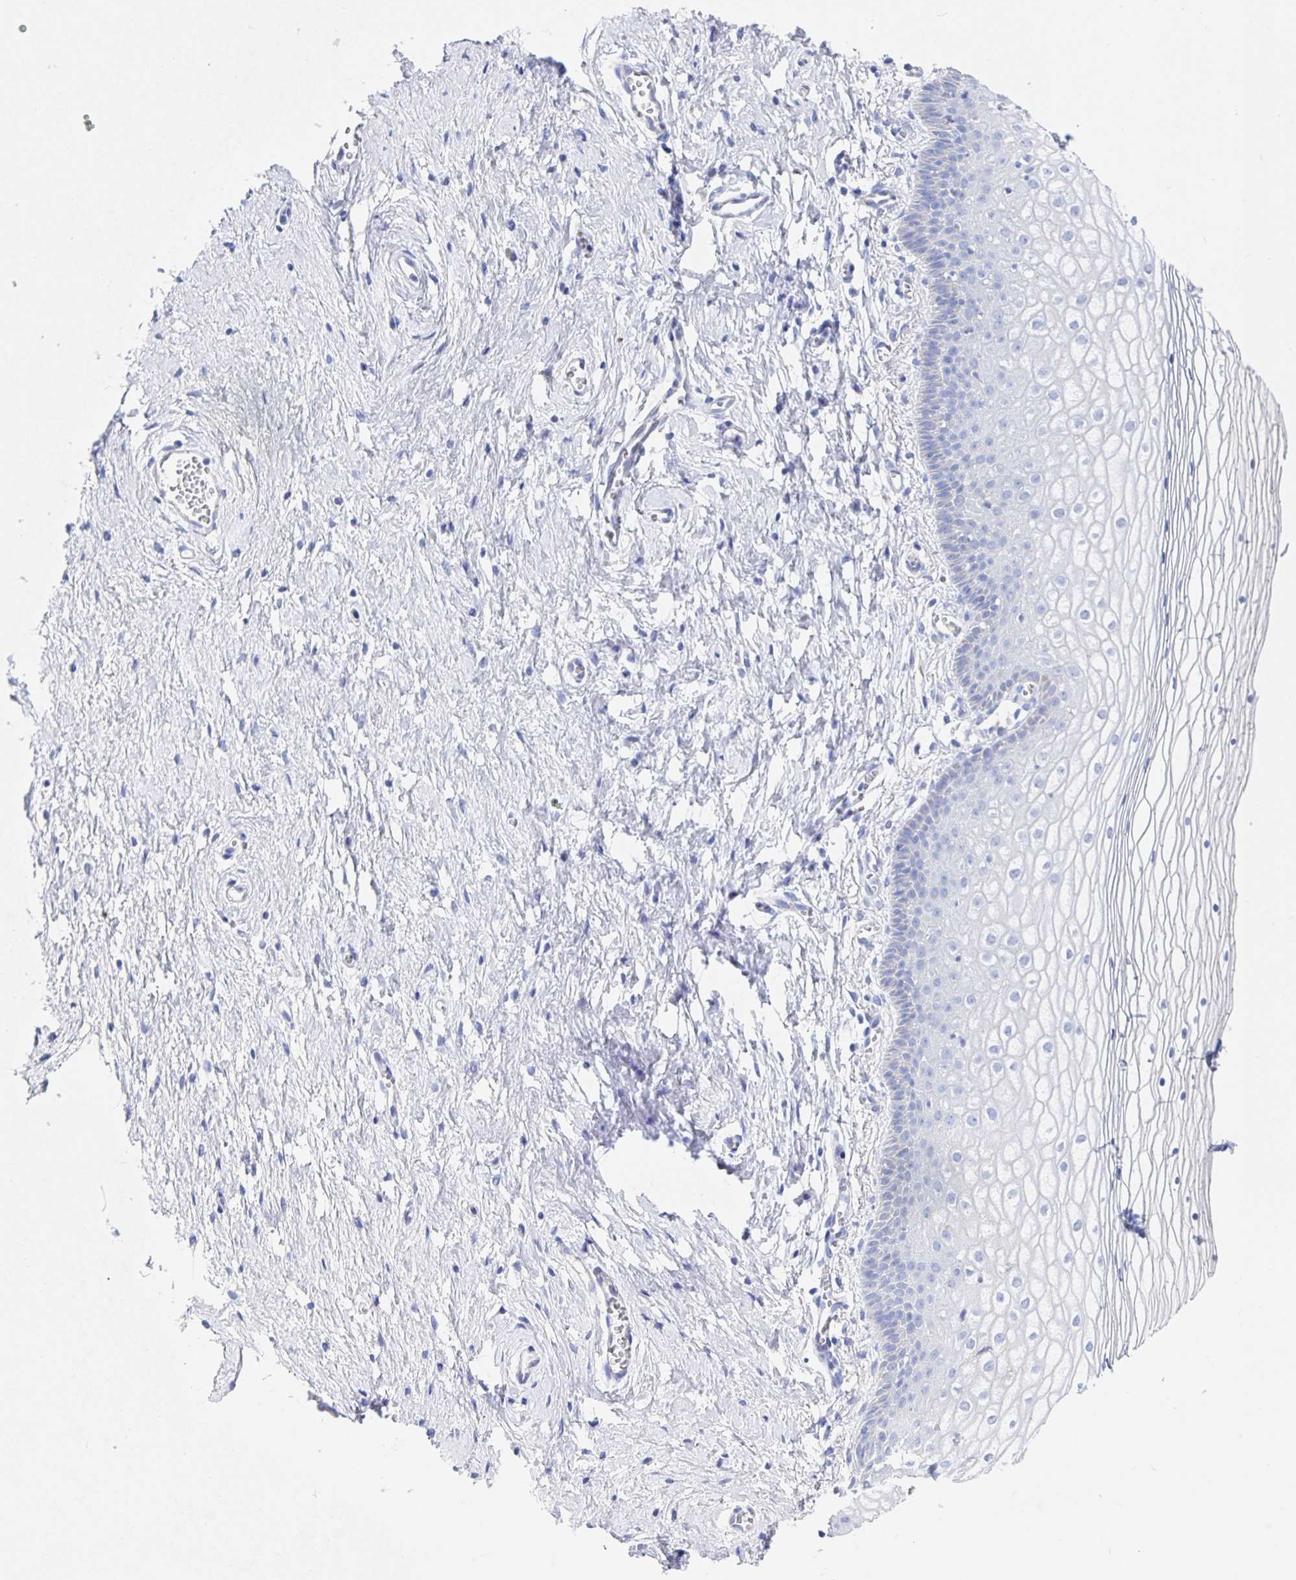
{"staining": {"intensity": "negative", "quantity": "none", "location": "none"}, "tissue": "vagina", "cell_type": "Squamous epithelial cells", "image_type": "normal", "snomed": [{"axis": "morphology", "description": "Normal tissue, NOS"}, {"axis": "topography", "description": "Vagina"}], "caption": "Squamous epithelial cells are negative for protein expression in benign human vagina. (DAB (3,3'-diaminobenzidine) immunohistochemistry, high magnification).", "gene": "DMBT1", "patient": {"sex": "female", "age": 56}}